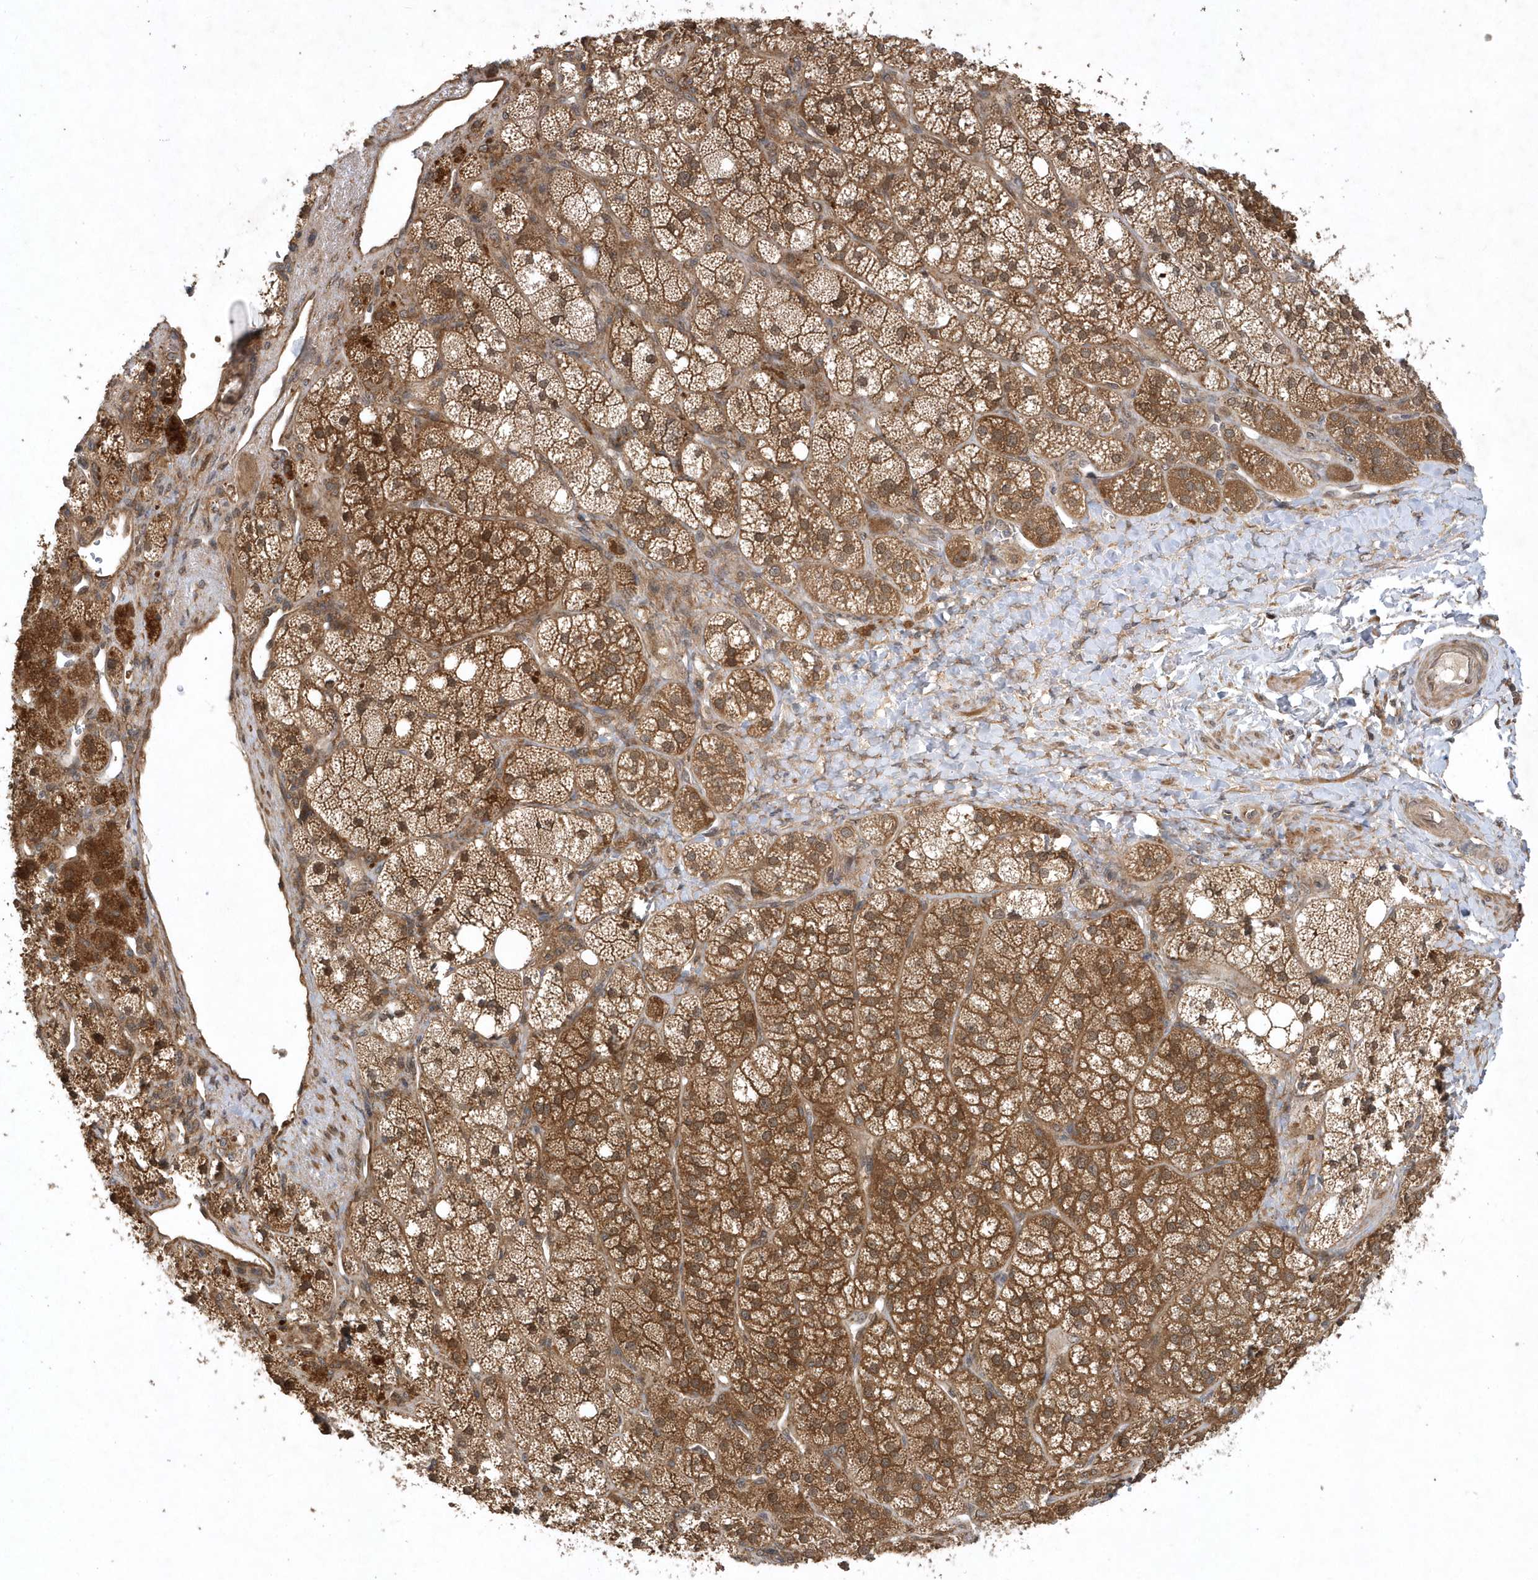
{"staining": {"intensity": "moderate", "quantity": ">75%", "location": "cytoplasmic/membranous"}, "tissue": "adrenal gland", "cell_type": "Glandular cells", "image_type": "normal", "snomed": [{"axis": "morphology", "description": "Normal tissue, NOS"}, {"axis": "topography", "description": "Adrenal gland"}], "caption": "Moderate cytoplasmic/membranous positivity is seen in about >75% of glandular cells in normal adrenal gland. The staining was performed using DAB (3,3'-diaminobenzidine) to visualize the protein expression in brown, while the nuclei were stained in blue with hematoxylin (Magnification: 20x).", "gene": "GFM2", "patient": {"sex": "male", "age": 61}}